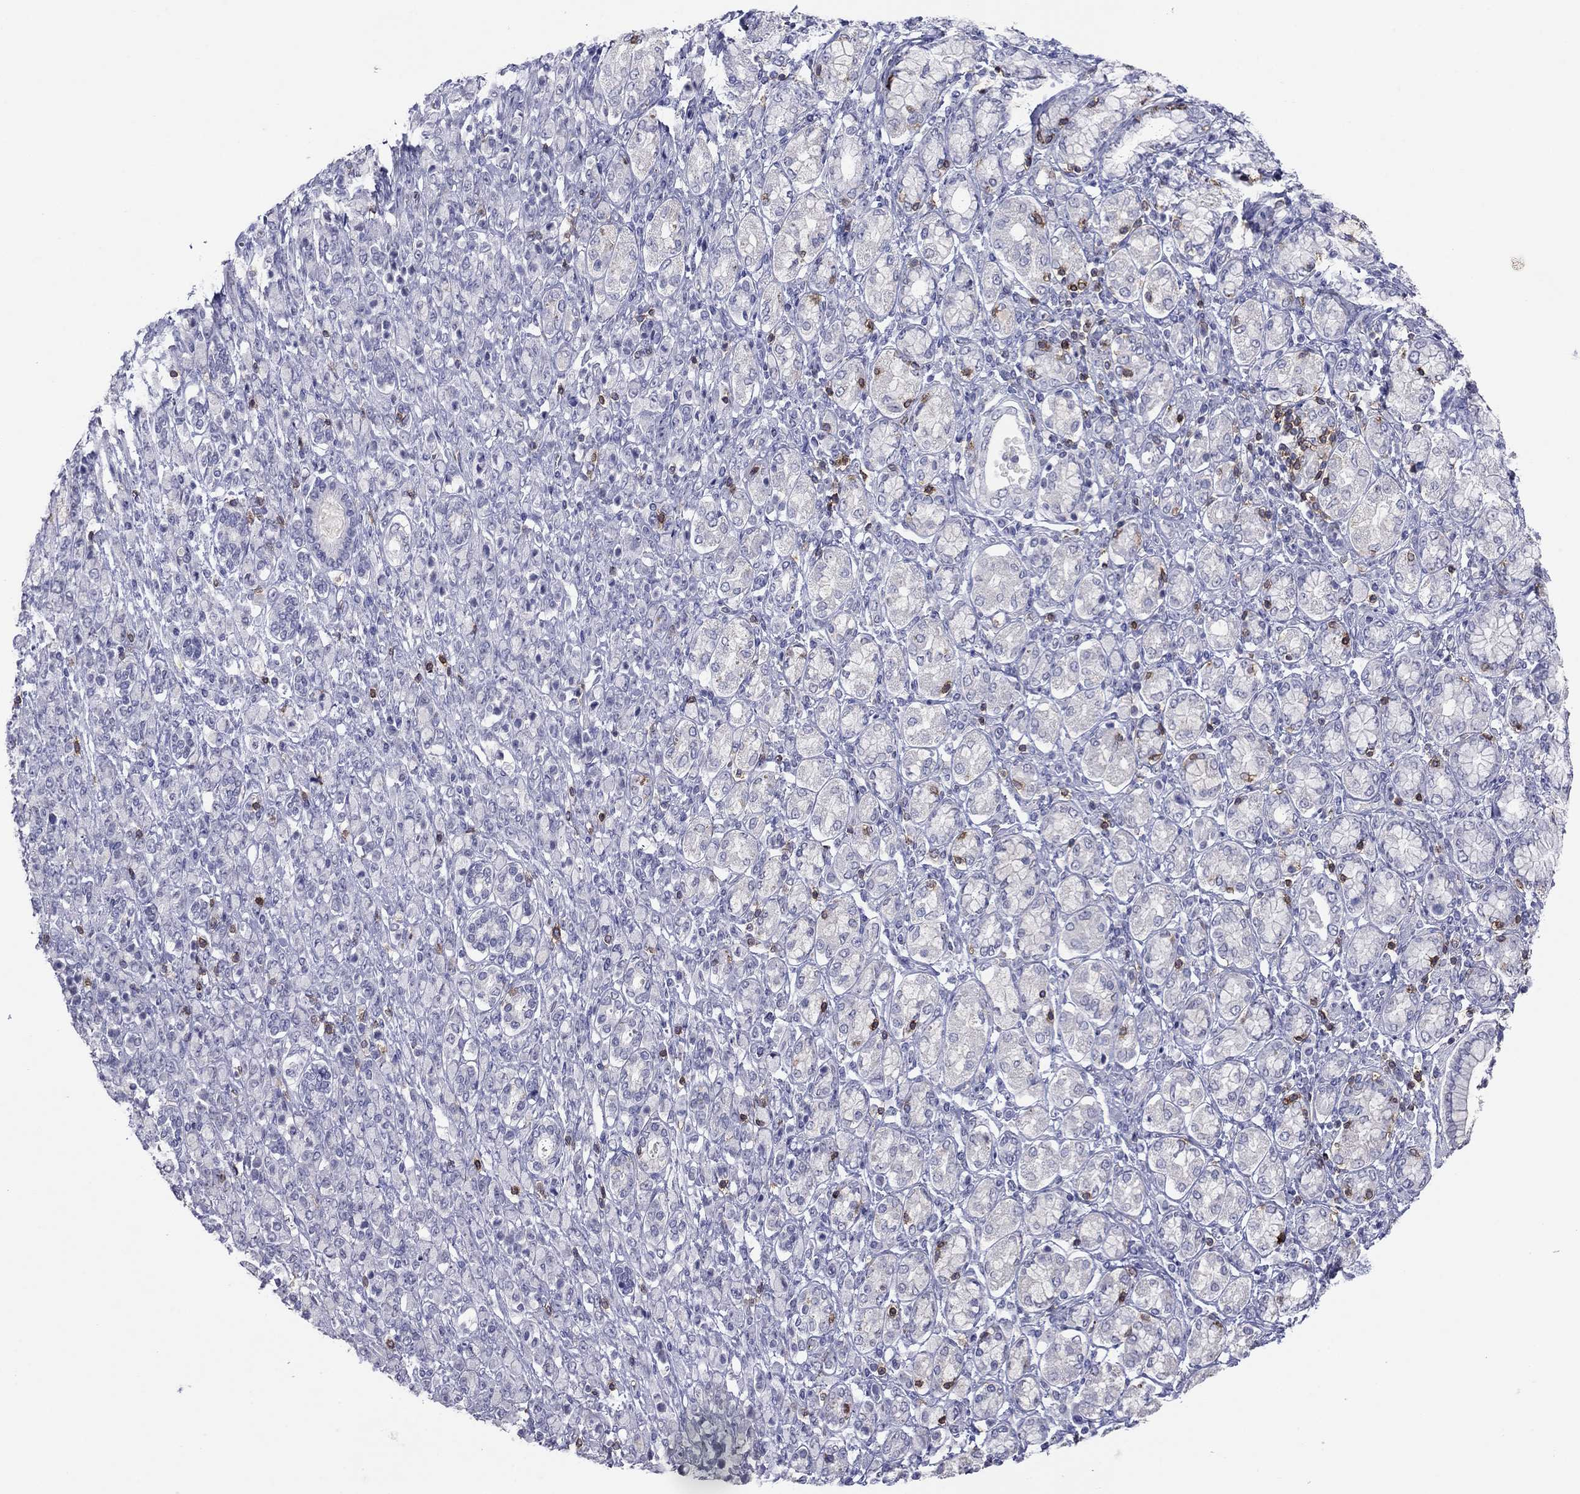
{"staining": {"intensity": "negative", "quantity": "none", "location": "none"}, "tissue": "stomach cancer", "cell_type": "Tumor cells", "image_type": "cancer", "snomed": [{"axis": "morphology", "description": "Normal tissue, NOS"}, {"axis": "morphology", "description": "Adenocarcinoma, NOS"}, {"axis": "topography", "description": "Stomach"}], "caption": "High magnification brightfield microscopy of stomach cancer stained with DAB (brown) and counterstained with hematoxylin (blue): tumor cells show no significant expression.", "gene": "ITGAE", "patient": {"sex": "female", "age": 79}}